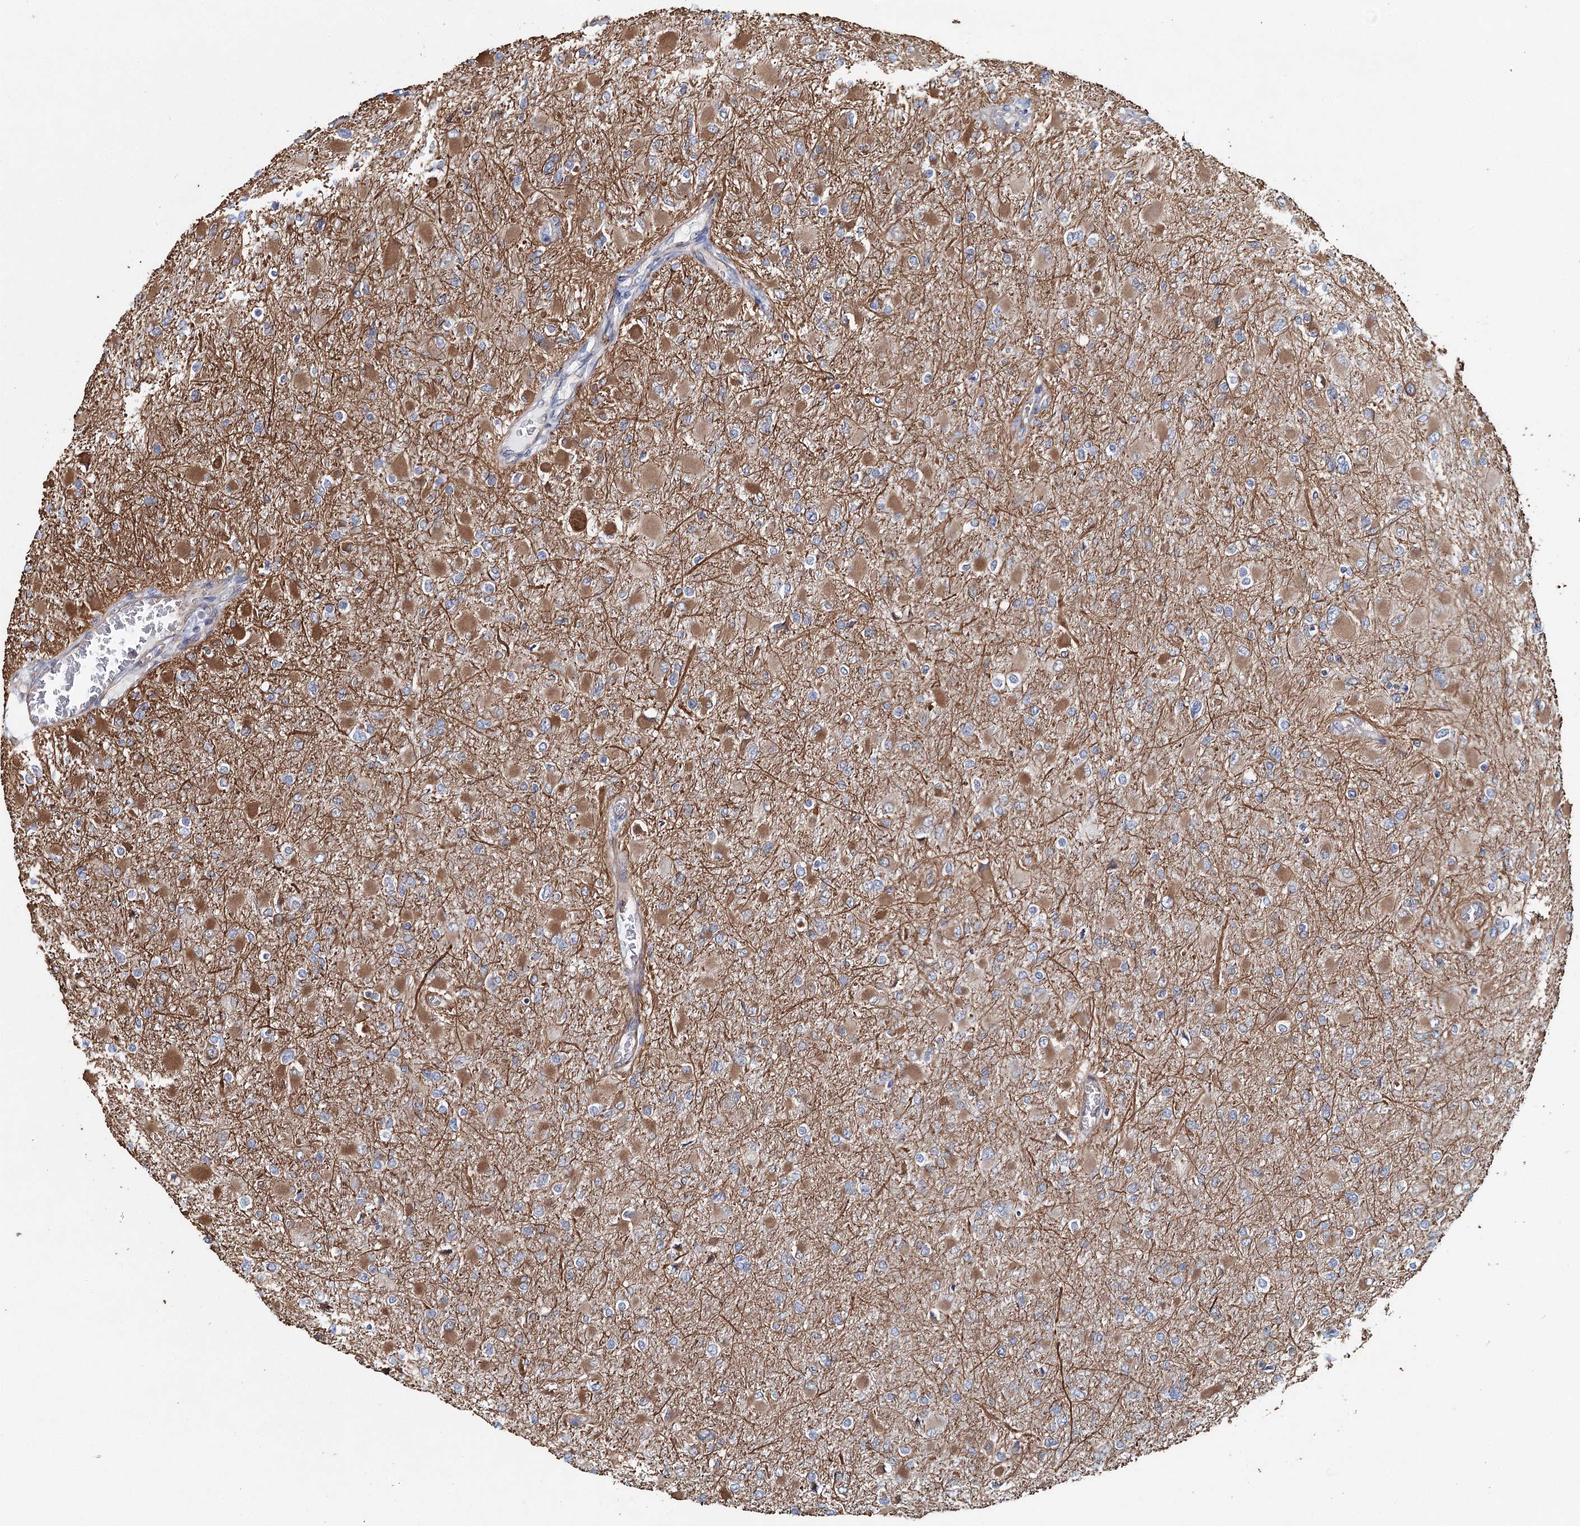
{"staining": {"intensity": "moderate", "quantity": "<25%", "location": "cytoplasmic/membranous"}, "tissue": "glioma", "cell_type": "Tumor cells", "image_type": "cancer", "snomed": [{"axis": "morphology", "description": "Glioma, malignant, High grade"}, {"axis": "topography", "description": "Cerebral cortex"}], "caption": "The photomicrograph demonstrates a brown stain indicating the presence of a protein in the cytoplasmic/membranous of tumor cells in malignant glioma (high-grade).", "gene": "SYNPO", "patient": {"sex": "female", "age": 36}}